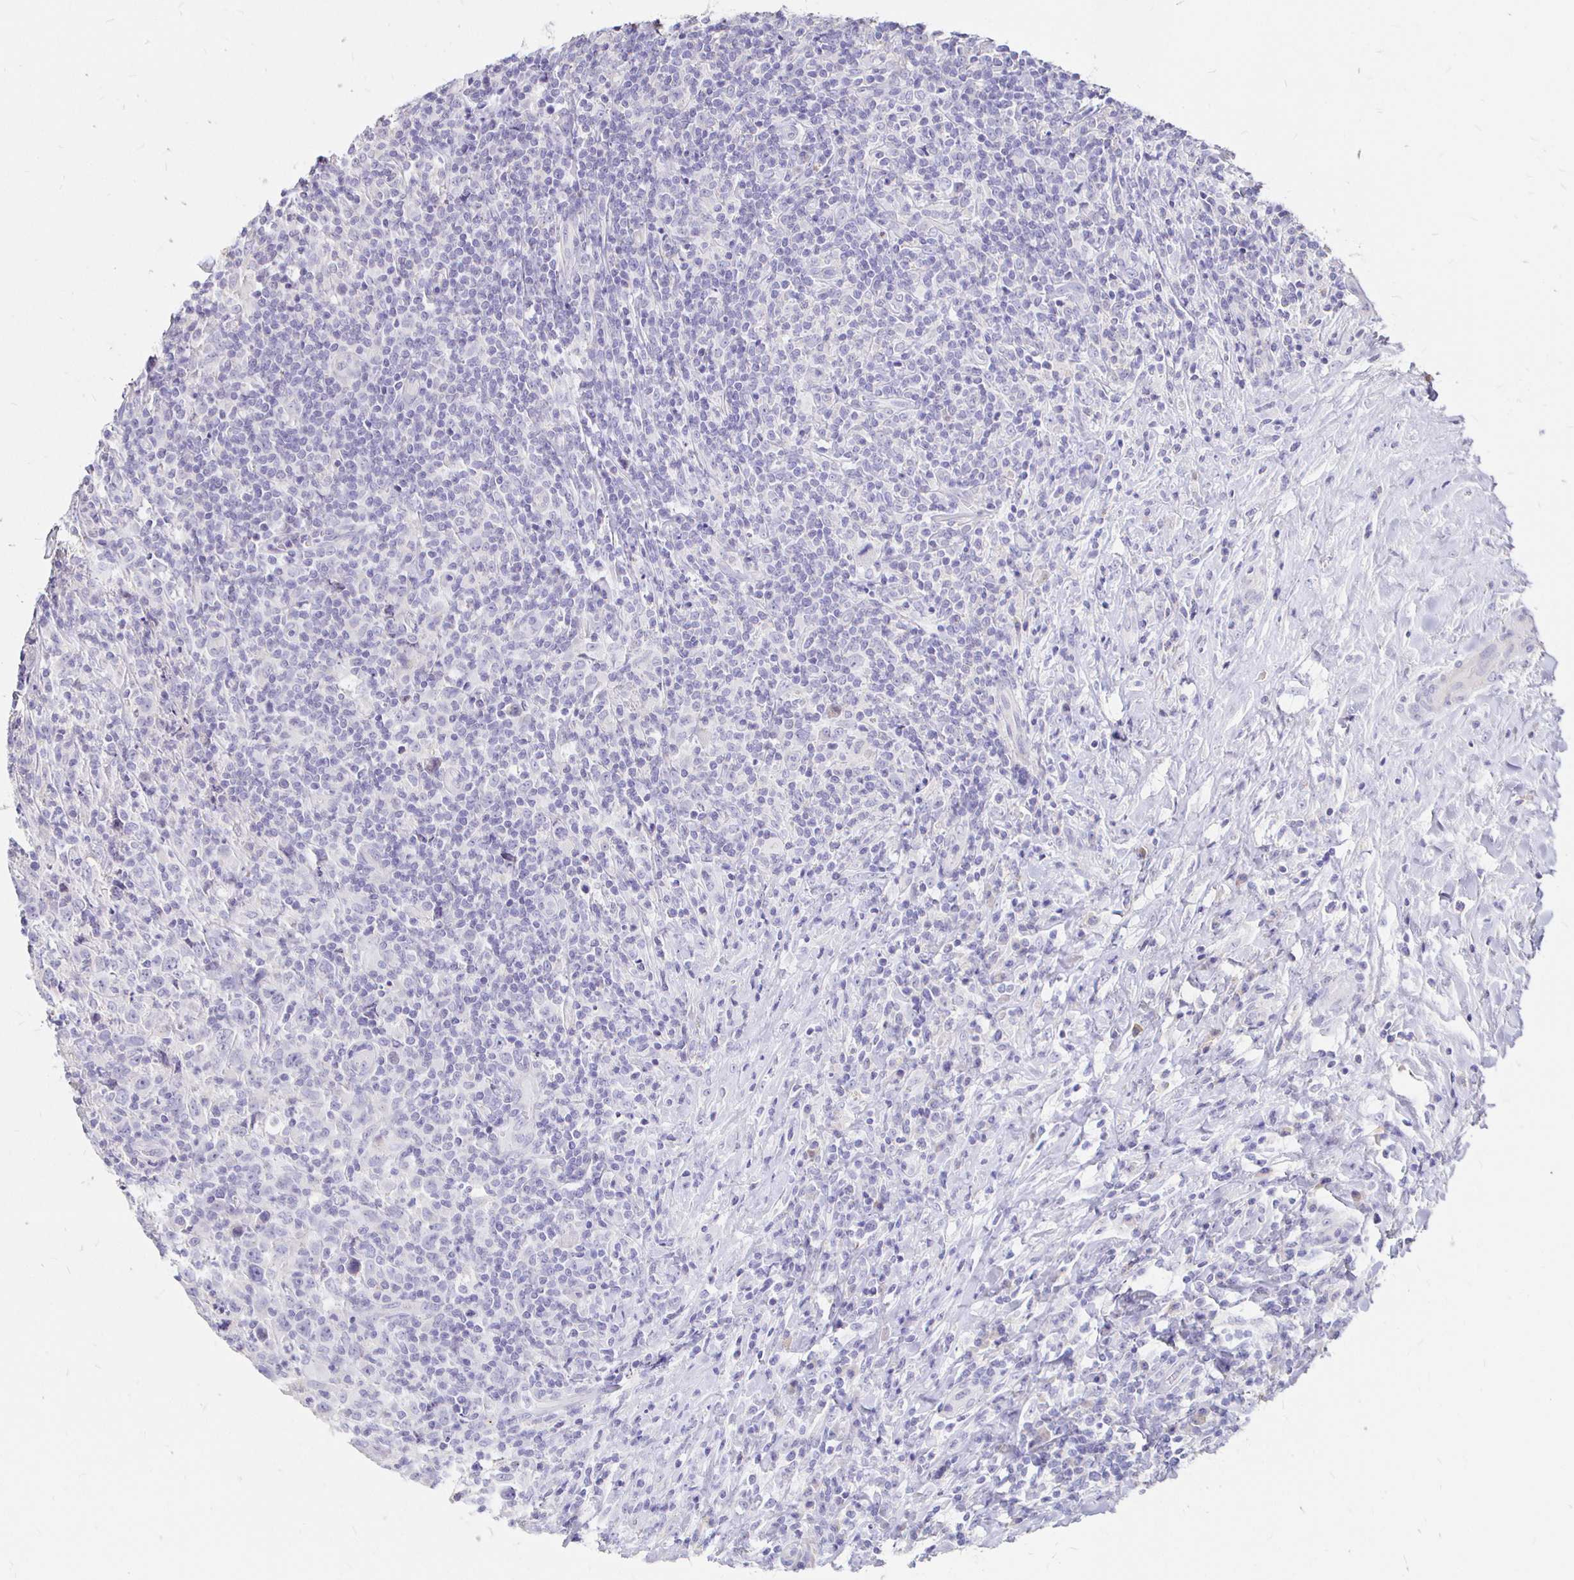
{"staining": {"intensity": "negative", "quantity": "none", "location": "none"}, "tissue": "lymphoma", "cell_type": "Tumor cells", "image_type": "cancer", "snomed": [{"axis": "morphology", "description": "Hodgkin's disease, NOS"}, {"axis": "topography", "description": "Lymph node"}], "caption": "IHC micrograph of human Hodgkin's disease stained for a protein (brown), which displays no expression in tumor cells.", "gene": "NECAB1", "patient": {"sex": "female", "age": 18}}